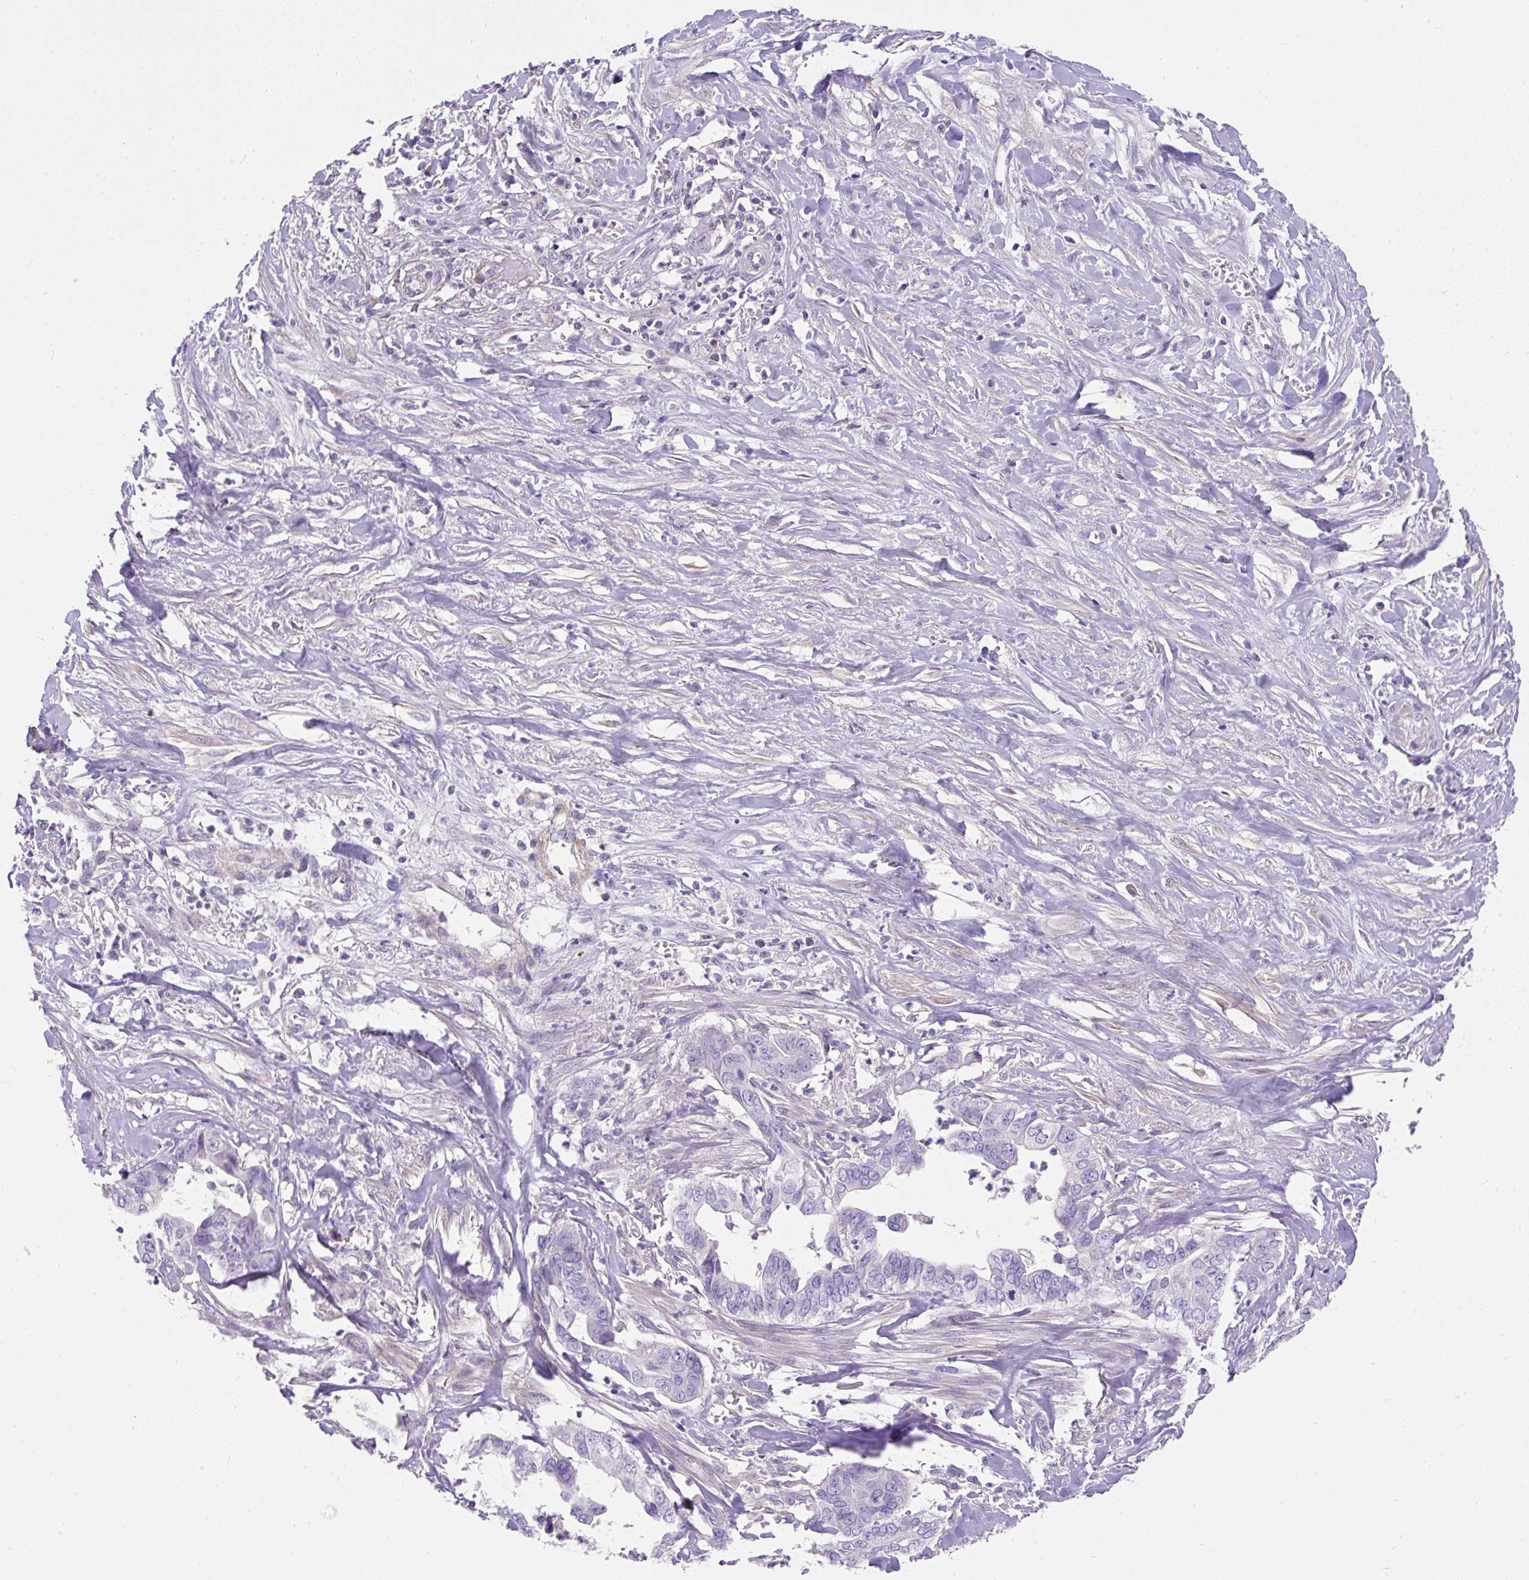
{"staining": {"intensity": "negative", "quantity": "none", "location": "none"}, "tissue": "liver cancer", "cell_type": "Tumor cells", "image_type": "cancer", "snomed": [{"axis": "morphology", "description": "Cholangiocarcinoma"}, {"axis": "topography", "description": "Liver"}], "caption": "Cholangiocarcinoma (liver) was stained to show a protein in brown. There is no significant staining in tumor cells. (DAB (3,3'-diaminobenzidine) immunohistochemistry with hematoxylin counter stain).", "gene": "SUSD5", "patient": {"sex": "female", "age": 79}}